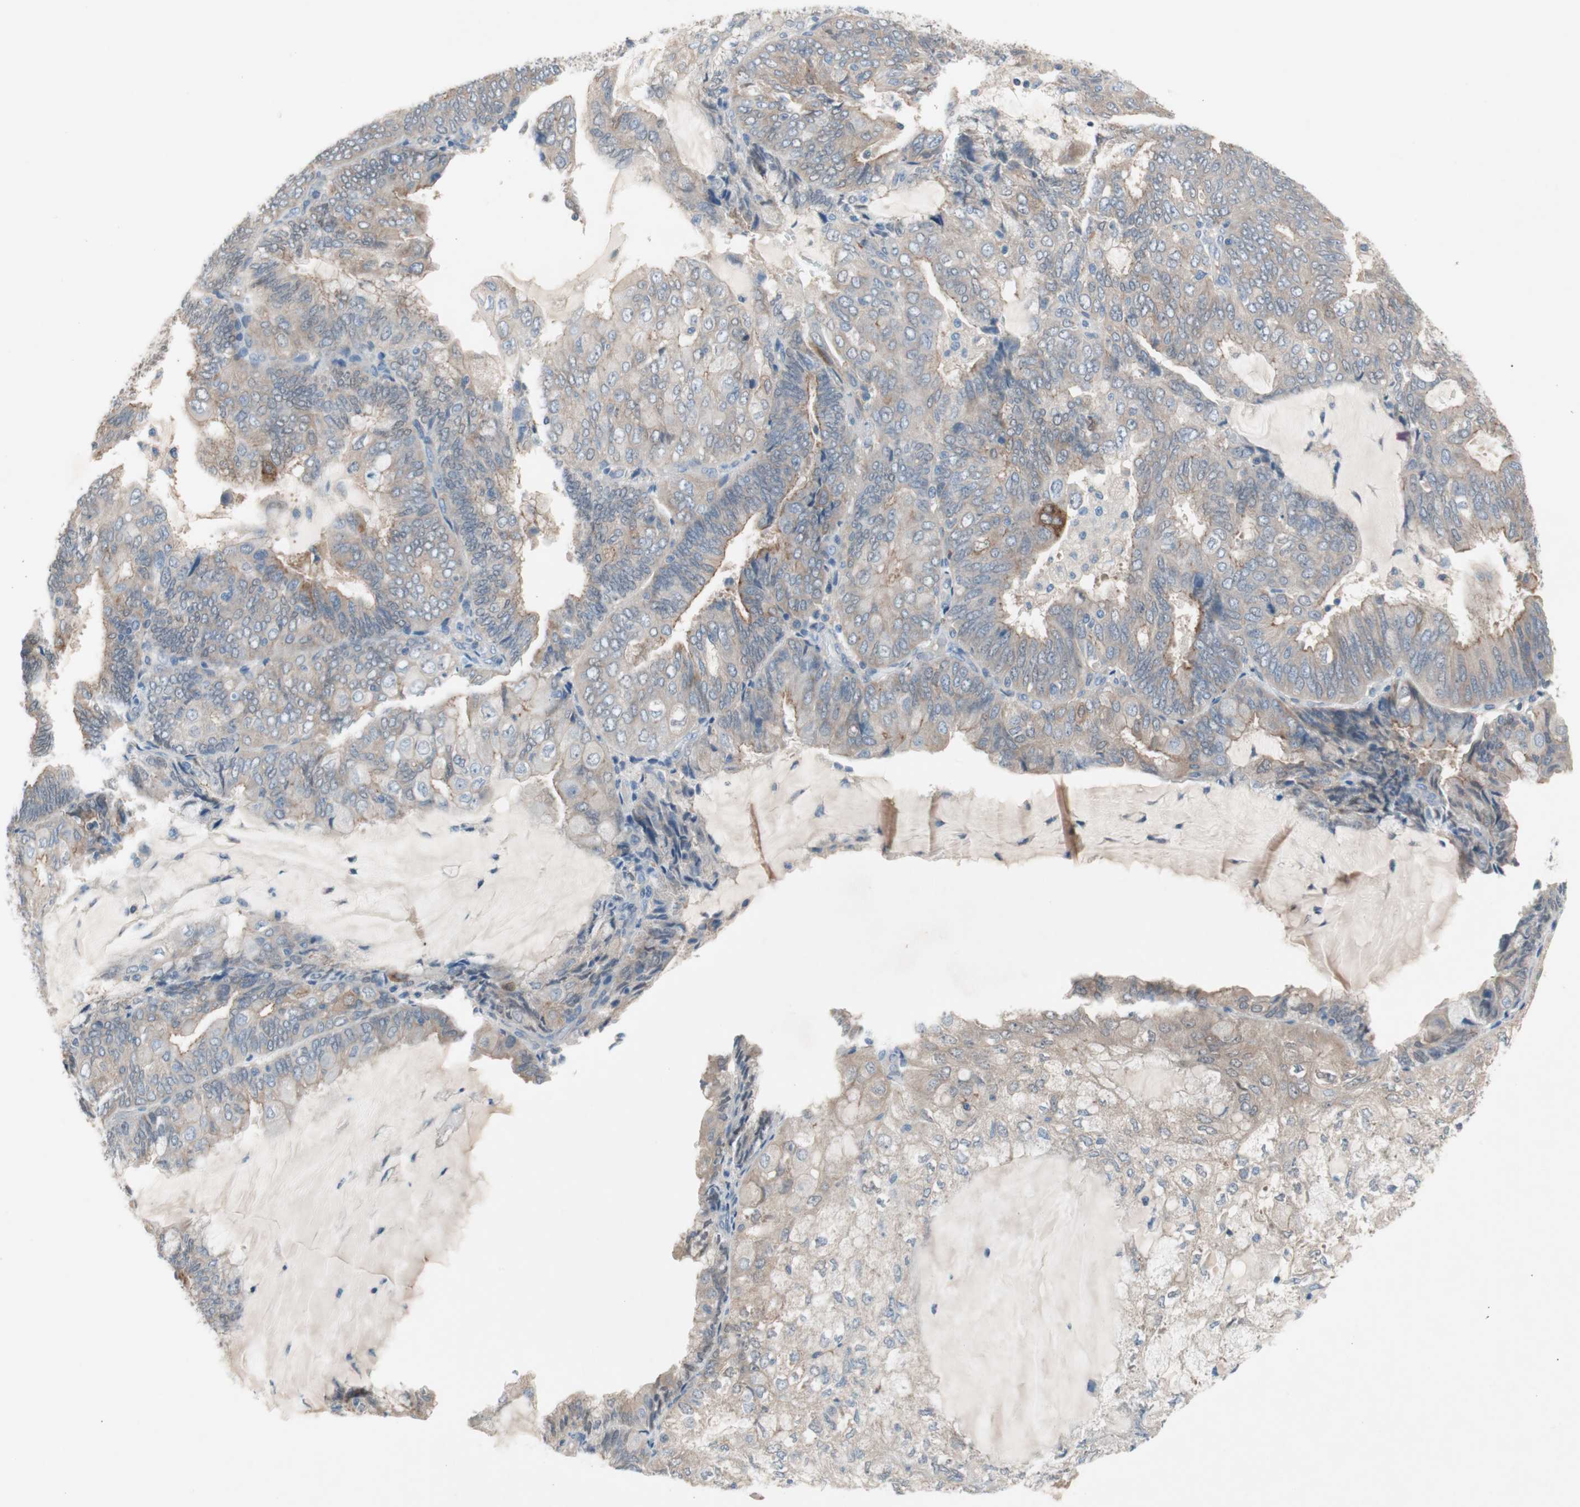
{"staining": {"intensity": "moderate", "quantity": "<25%", "location": "cytoplasmic/membranous"}, "tissue": "endometrial cancer", "cell_type": "Tumor cells", "image_type": "cancer", "snomed": [{"axis": "morphology", "description": "Adenocarcinoma, NOS"}, {"axis": "topography", "description": "Endometrium"}], "caption": "A photomicrograph of human adenocarcinoma (endometrial) stained for a protein displays moderate cytoplasmic/membranous brown staining in tumor cells.", "gene": "GLUL", "patient": {"sex": "female", "age": 81}}